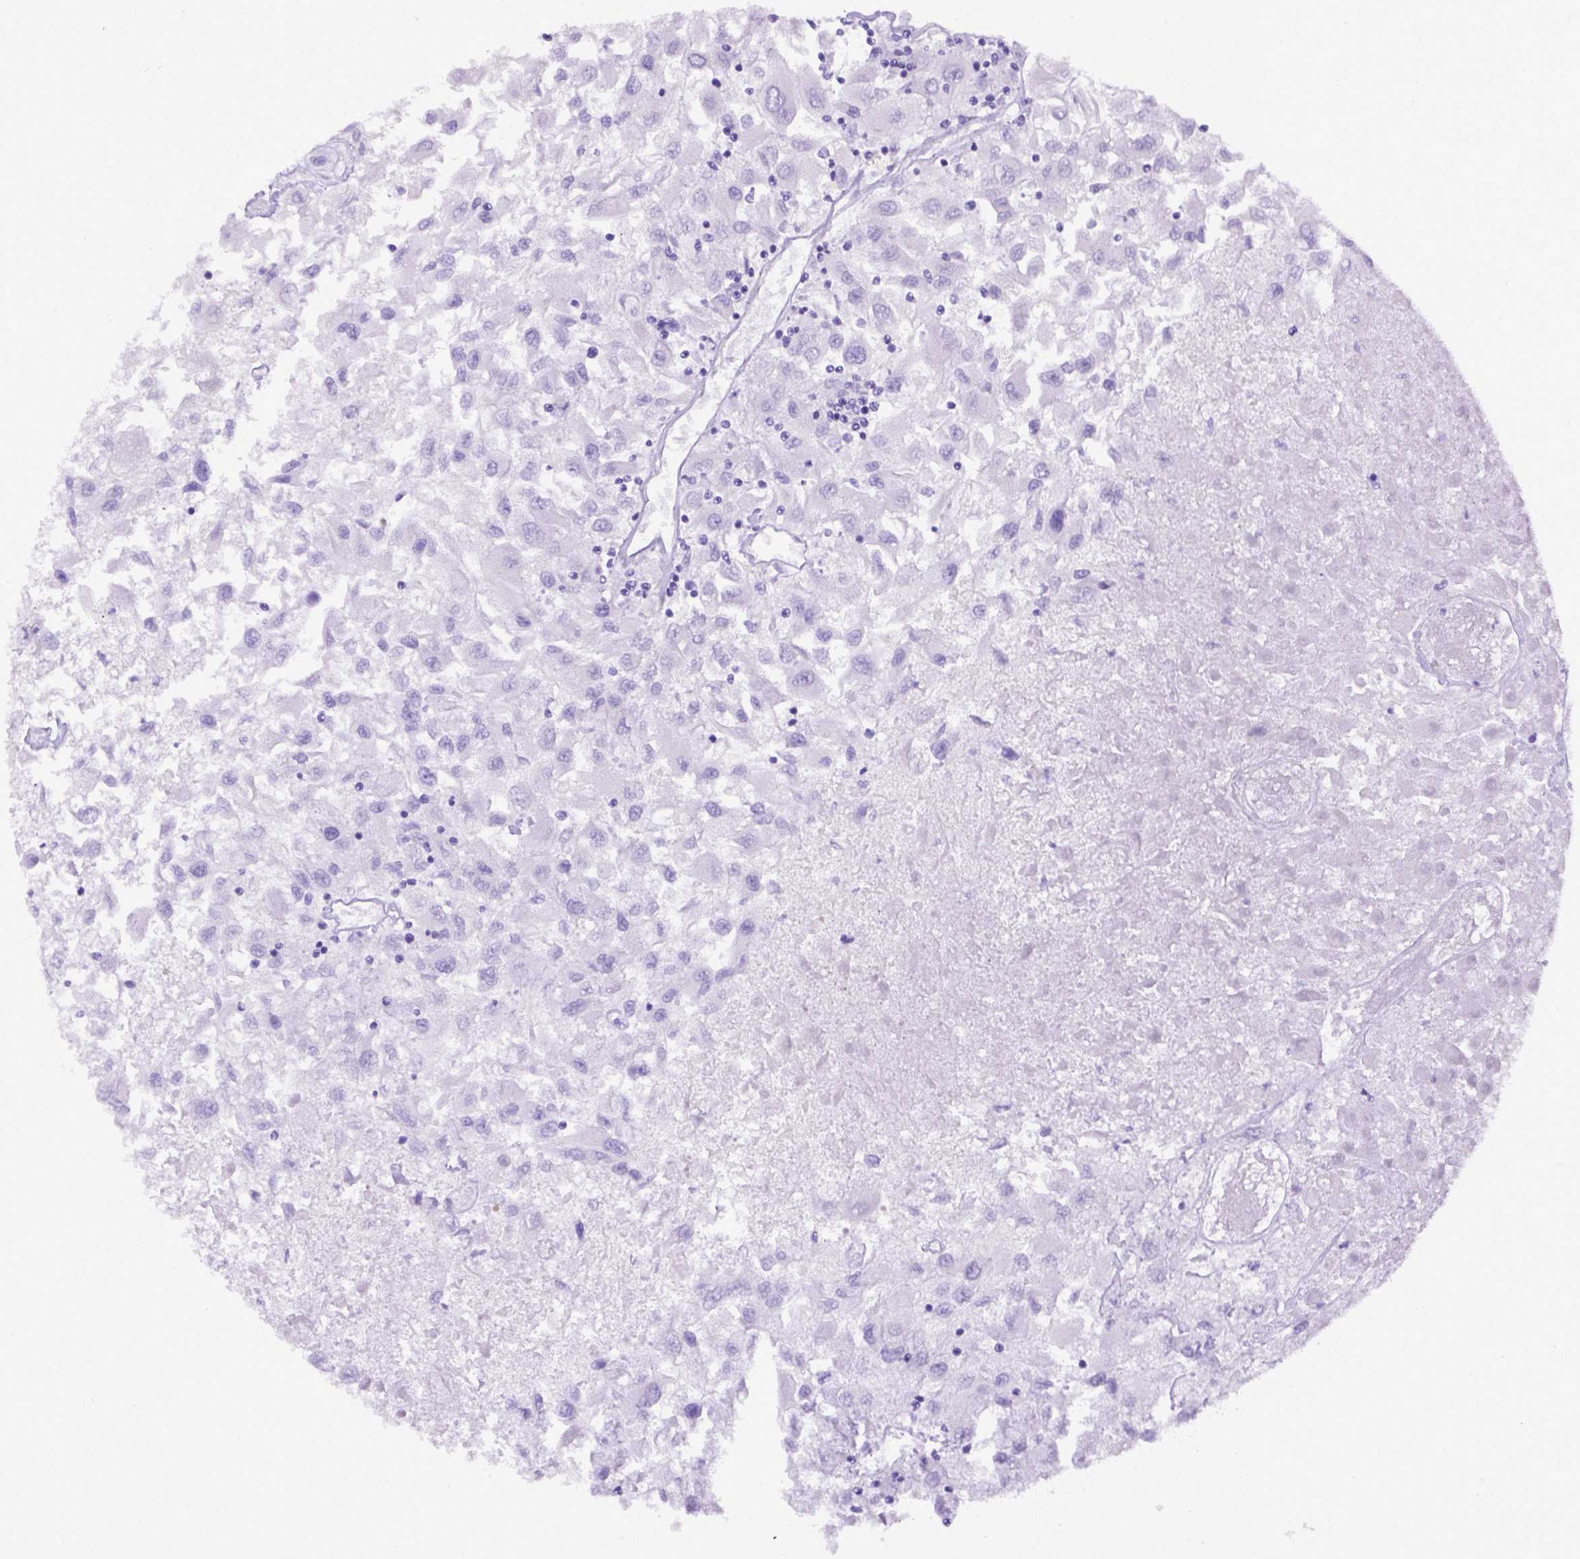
{"staining": {"intensity": "negative", "quantity": "none", "location": "none"}, "tissue": "renal cancer", "cell_type": "Tumor cells", "image_type": "cancer", "snomed": [{"axis": "morphology", "description": "Adenocarcinoma, NOS"}, {"axis": "topography", "description": "Kidney"}], "caption": "Micrograph shows no protein positivity in tumor cells of renal cancer (adenocarcinoma) tissue.", "gene": "ITIH4", "patient": {"sex": "female", "age": 76}}